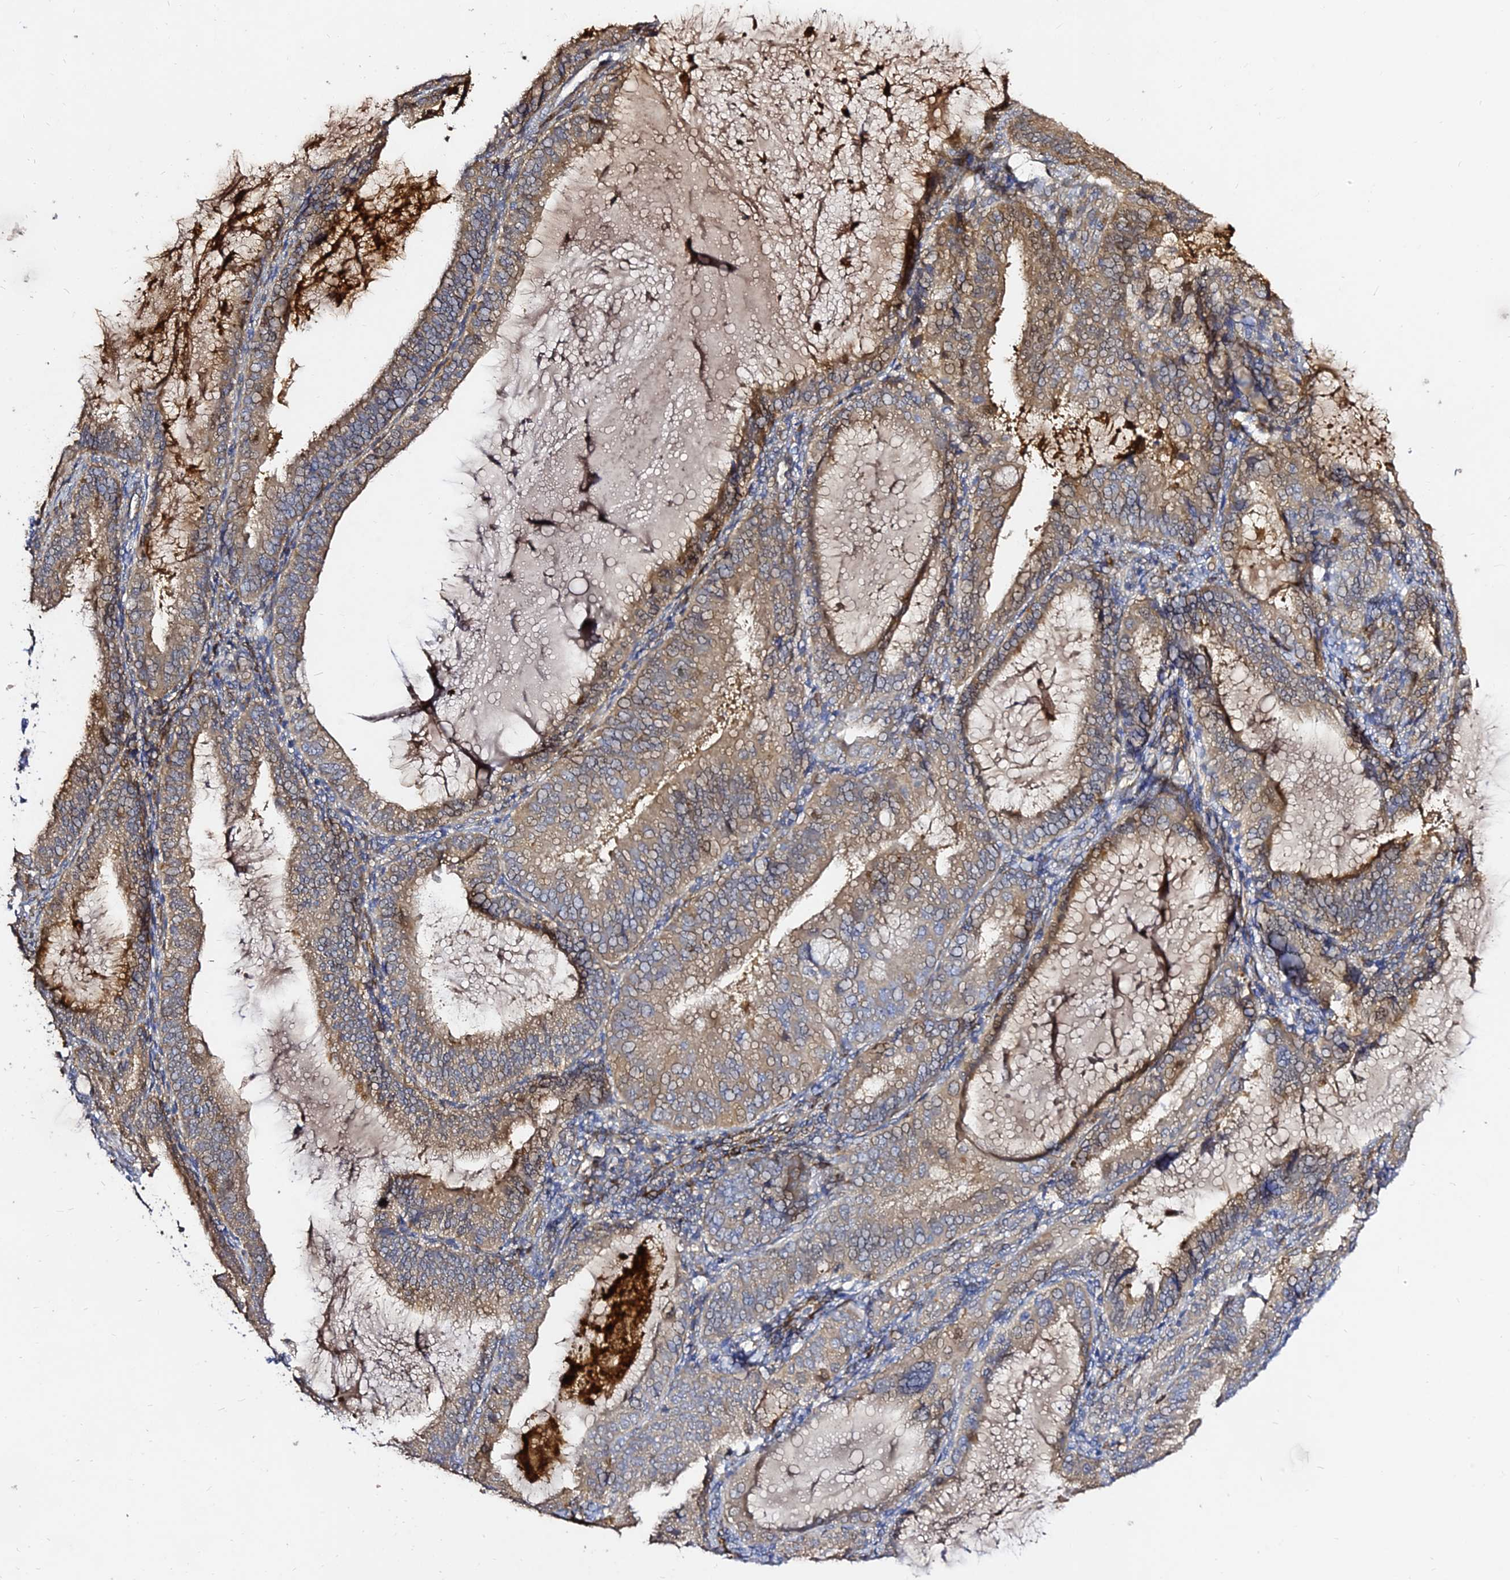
{"staining": {"intensity": "moderate", "quantity": "25%-75%", "location": "cytoplasmic/membranous"}, "tissue": "endometrial cancer", "cell_type": "Tumor cells", "image_type": "cancer", "snomed": [{"axis": "morphology", "description": "Adenocarcinoma, NOS"}, {"axis": "topography", "description": "Endometrium"}], "caption": "Moderate cytoplasmic/membranous expression is identified in approximately 25%-75% of tumor cells in endometrial cancer.", "gene": "GRTP1", "patient": {"sex": "female", "age": 81}}